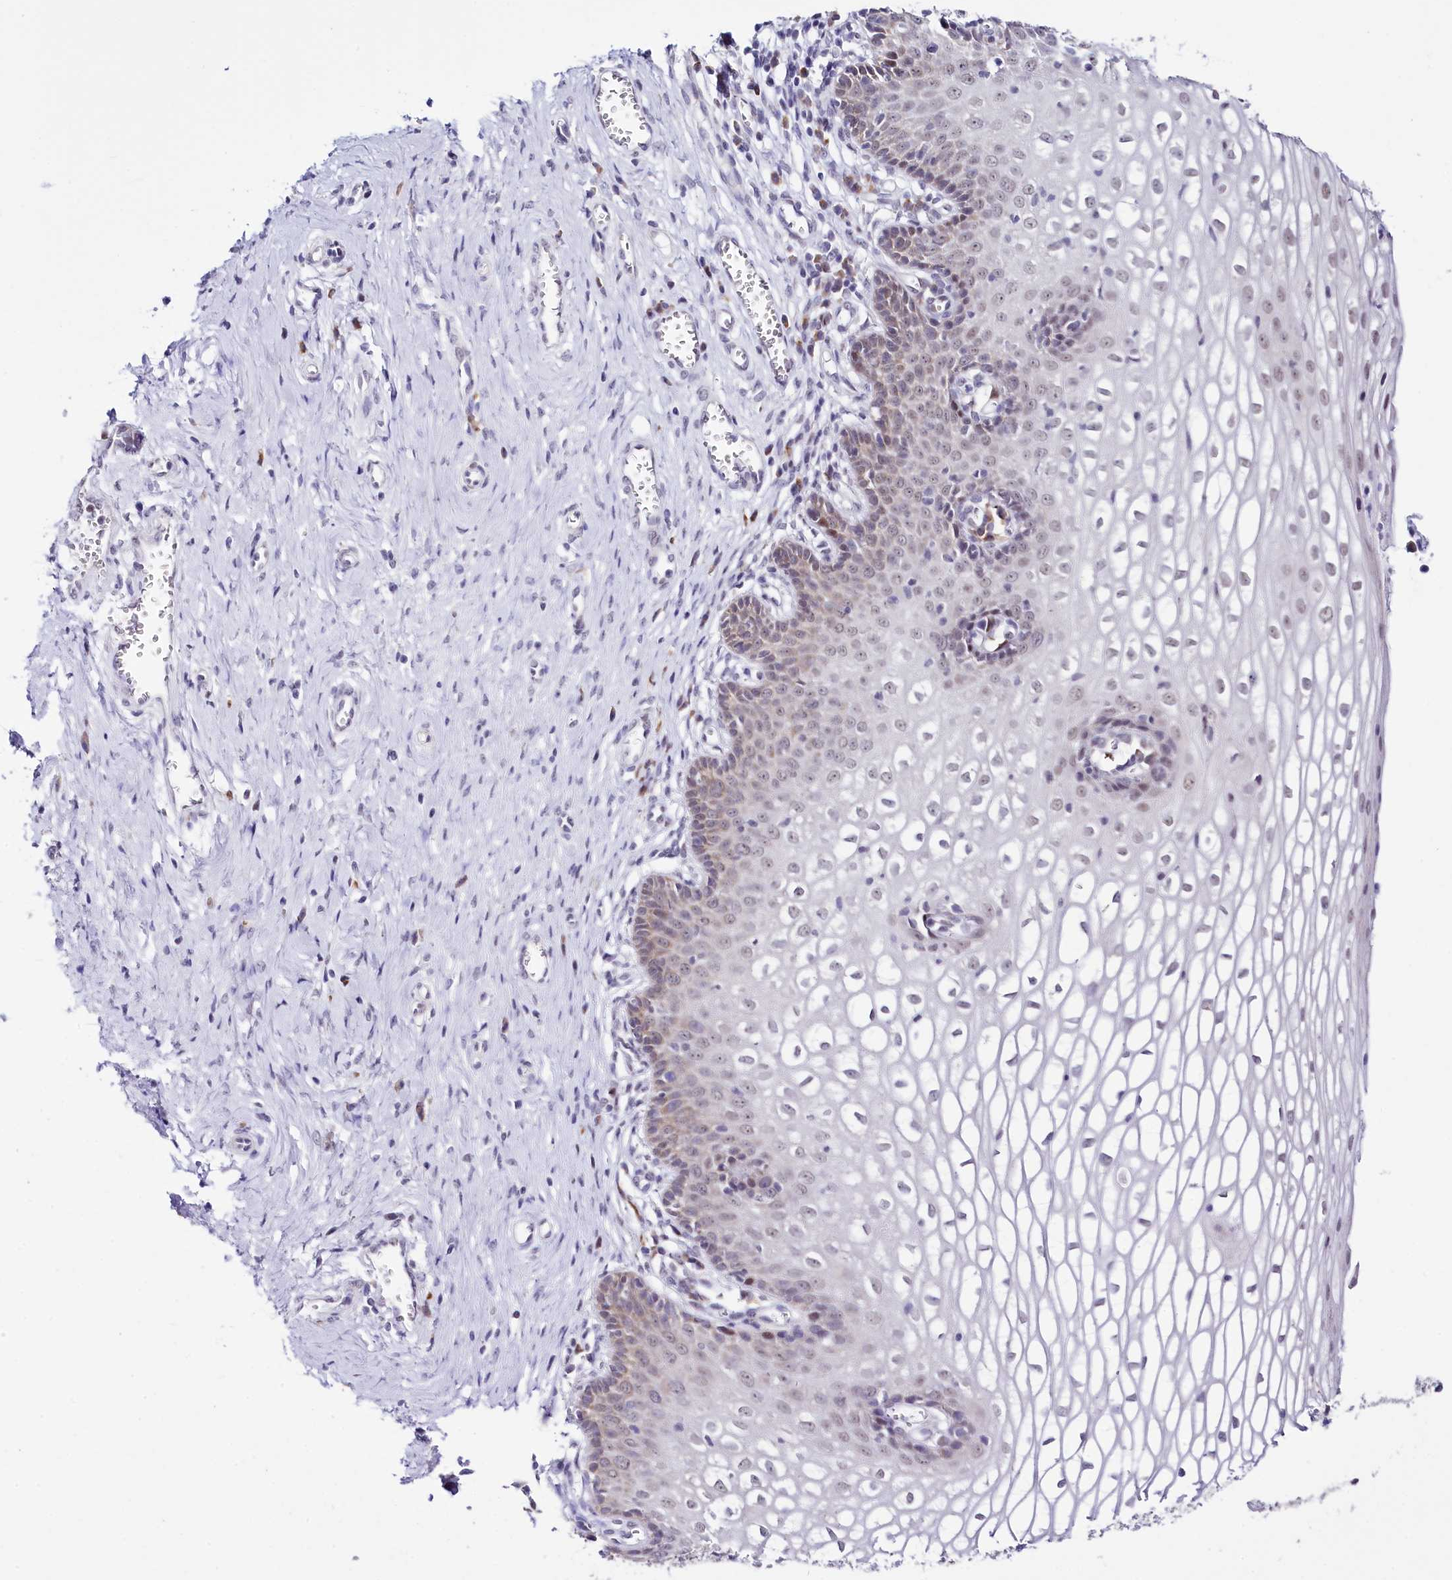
{"staining": {"intensity": "weak", "quantity": "<25%", "location": "cytoplasmic/membranous,nuclear"}, "tissue": "cervix", "cell_type": "Glandular cells", "image_type": "normal", "snomed": [{"axis": "morphology", "description": "Normal tissue, NOS"}, {"axis": "morphology", "description": "Adenocarcinoma, NOS"}, {"axis": "topography", "description": "Cervix"}], "caption": "Image shows no protein staining in glandular cells of benign cervix.", "gene": "SPATS2", "patient": {"sex": "female", "age": 29}}